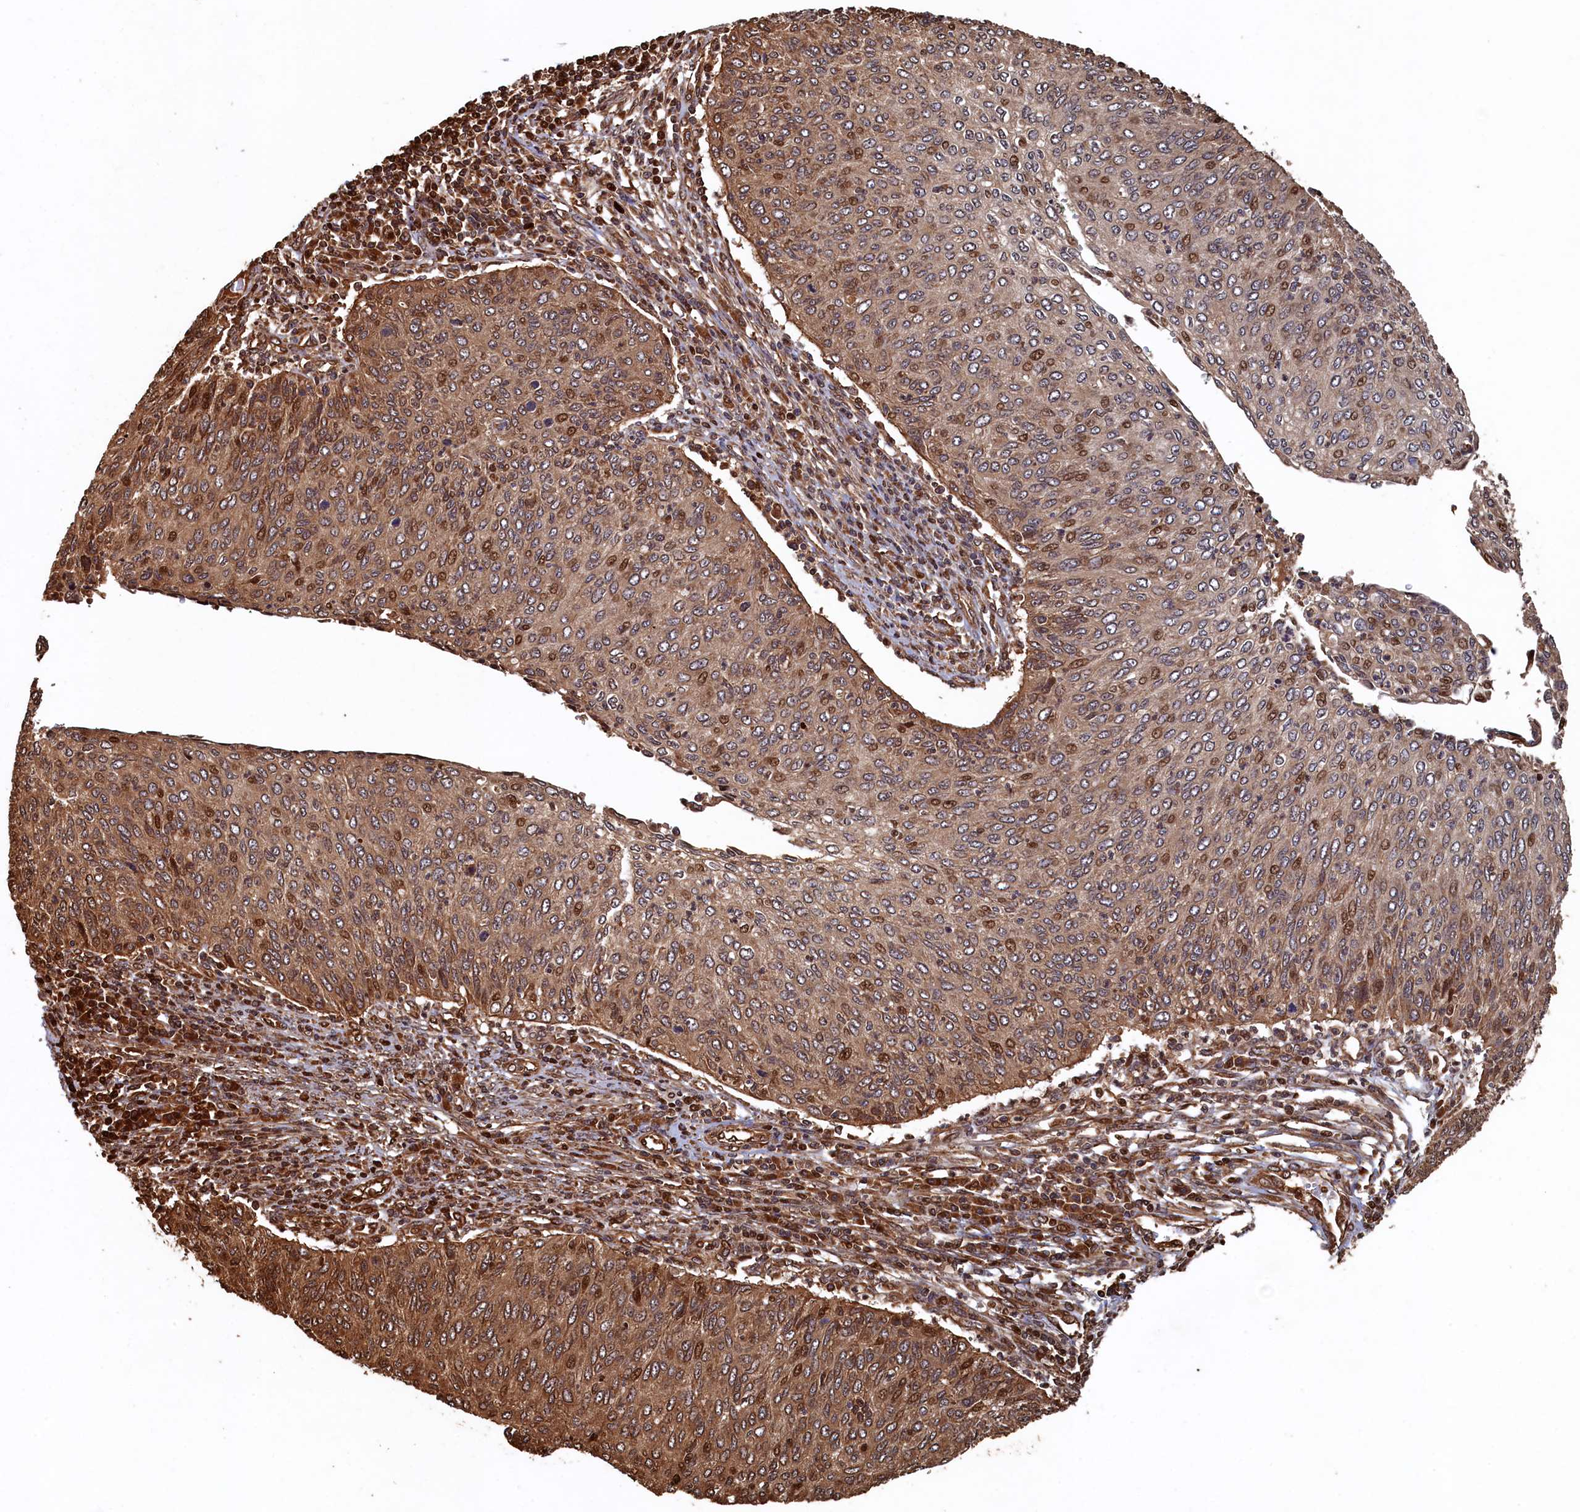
{"staining": {"intensity": "moderate", "quantity": ">75%", "location": "cytoplasmic/membranous,nuclear"}, "tissue": "cervical cancer", "cell_type": "Tumor cells", "image_type": "cancer", "snomed": [{"axis": "morphology", "description": "Squamous cell carcinoma, NOS"}, {"axis": "topography", "description": "Cervix"}], "caption": "Cervical cancer (squamous cell carcinoma) was stained to show a protein in brown. There is medium levels of moderate cytoplasmic/membranous and nuclear expression in approximately >75% of tumor cells.", "gene": "PIGN", "patient": {"sex": "female", "age": 38}}